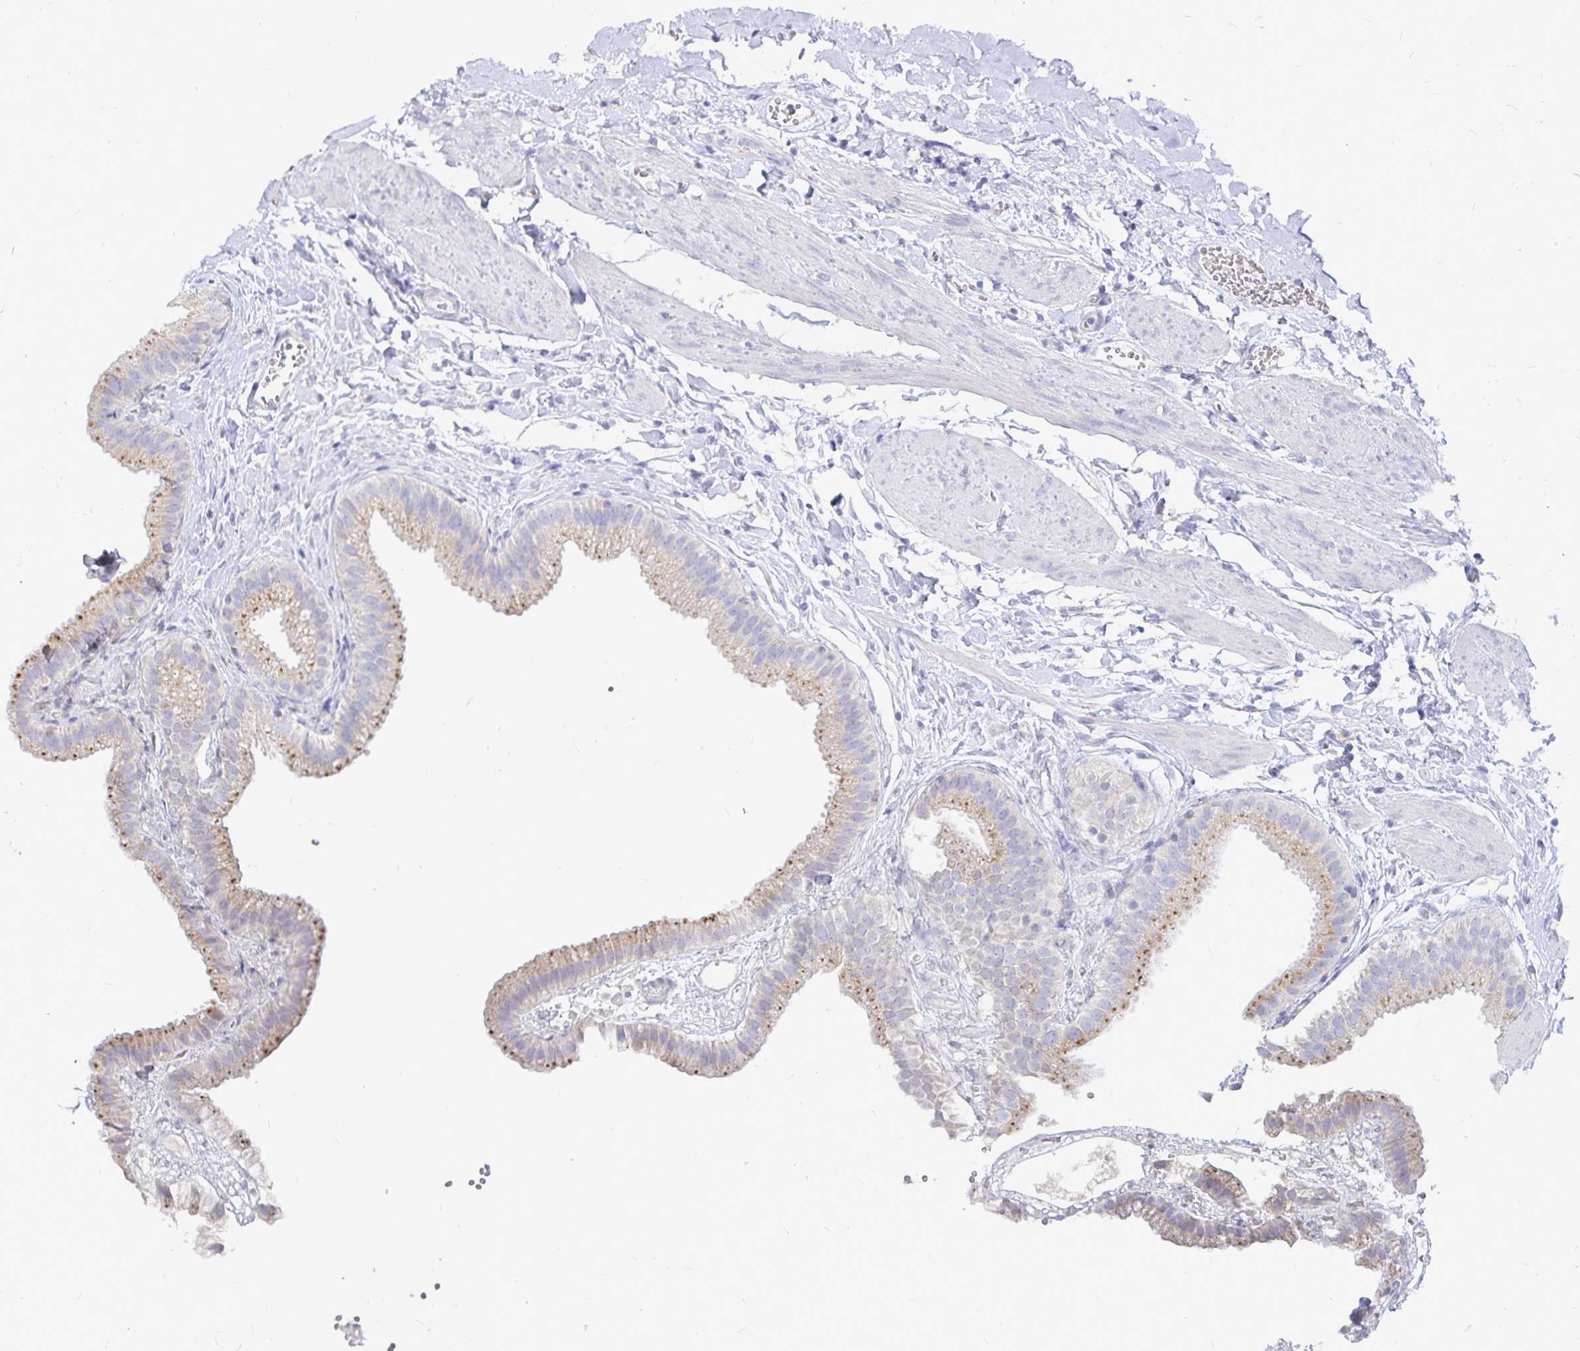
{"staining": {"intensity": "moderate", "quantity": "25%-75%", "location": "cytoplasmic/membranous"}, "tissue": "gallbladder", "cell_type": "Glandular cells", "image_type": "normal", "snomed": [{"axis": "morphology", "description": "Normal tissue, NOS"}, {"axis": "topography", "description": "Gallbladder"}], "caption": "Protein expression analysis of benign human gallbladder reveals moderate cytoplasmic/membranous expression in about 25%-75% of glandular cells.", "gene": "PKHD1", "patient": {"sex": "female", "age": 63}}